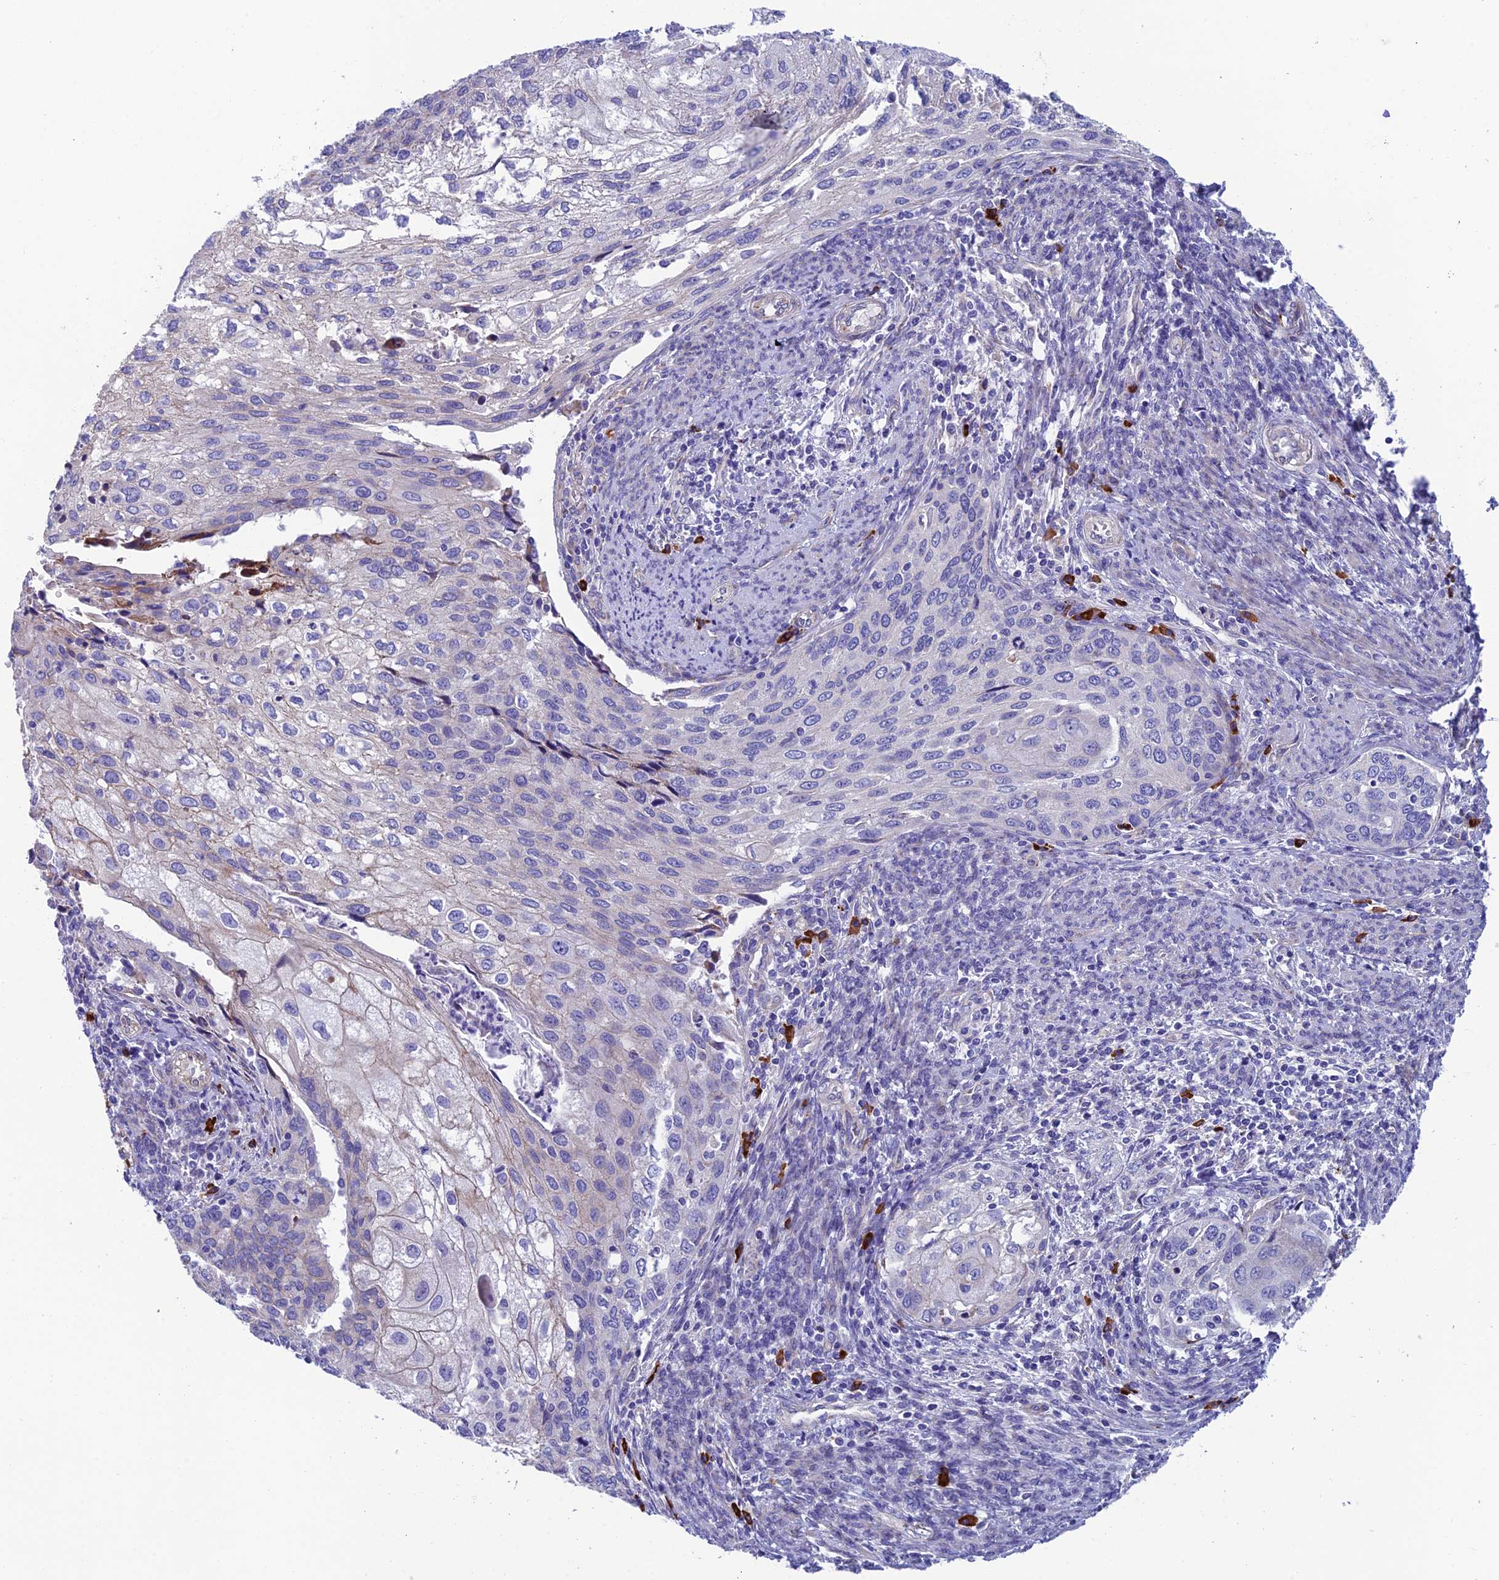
{"staining": {"intensity": "negative", "quantity": "none", "location": "none"}, "tissue": "cervical cancer", "cell_type": "Tumor cells", "image_type": "cancer", "snomed": [{"axis": "morphology", "description": "Squamous cell carcinoma, NOS"}, {"axis": "topography", "description": "Cervix"}], "caption": "A histopathology image of cervical cancer (squamous cell carcinoma) stained for a protein reveals no brown staining in tumor cells. (DAB immunohistochemistry (IHC) visualized using brightfield microscopy, high magnification).", "gene": "MACIR", "patient": {"sex": "female", "age": 67}}